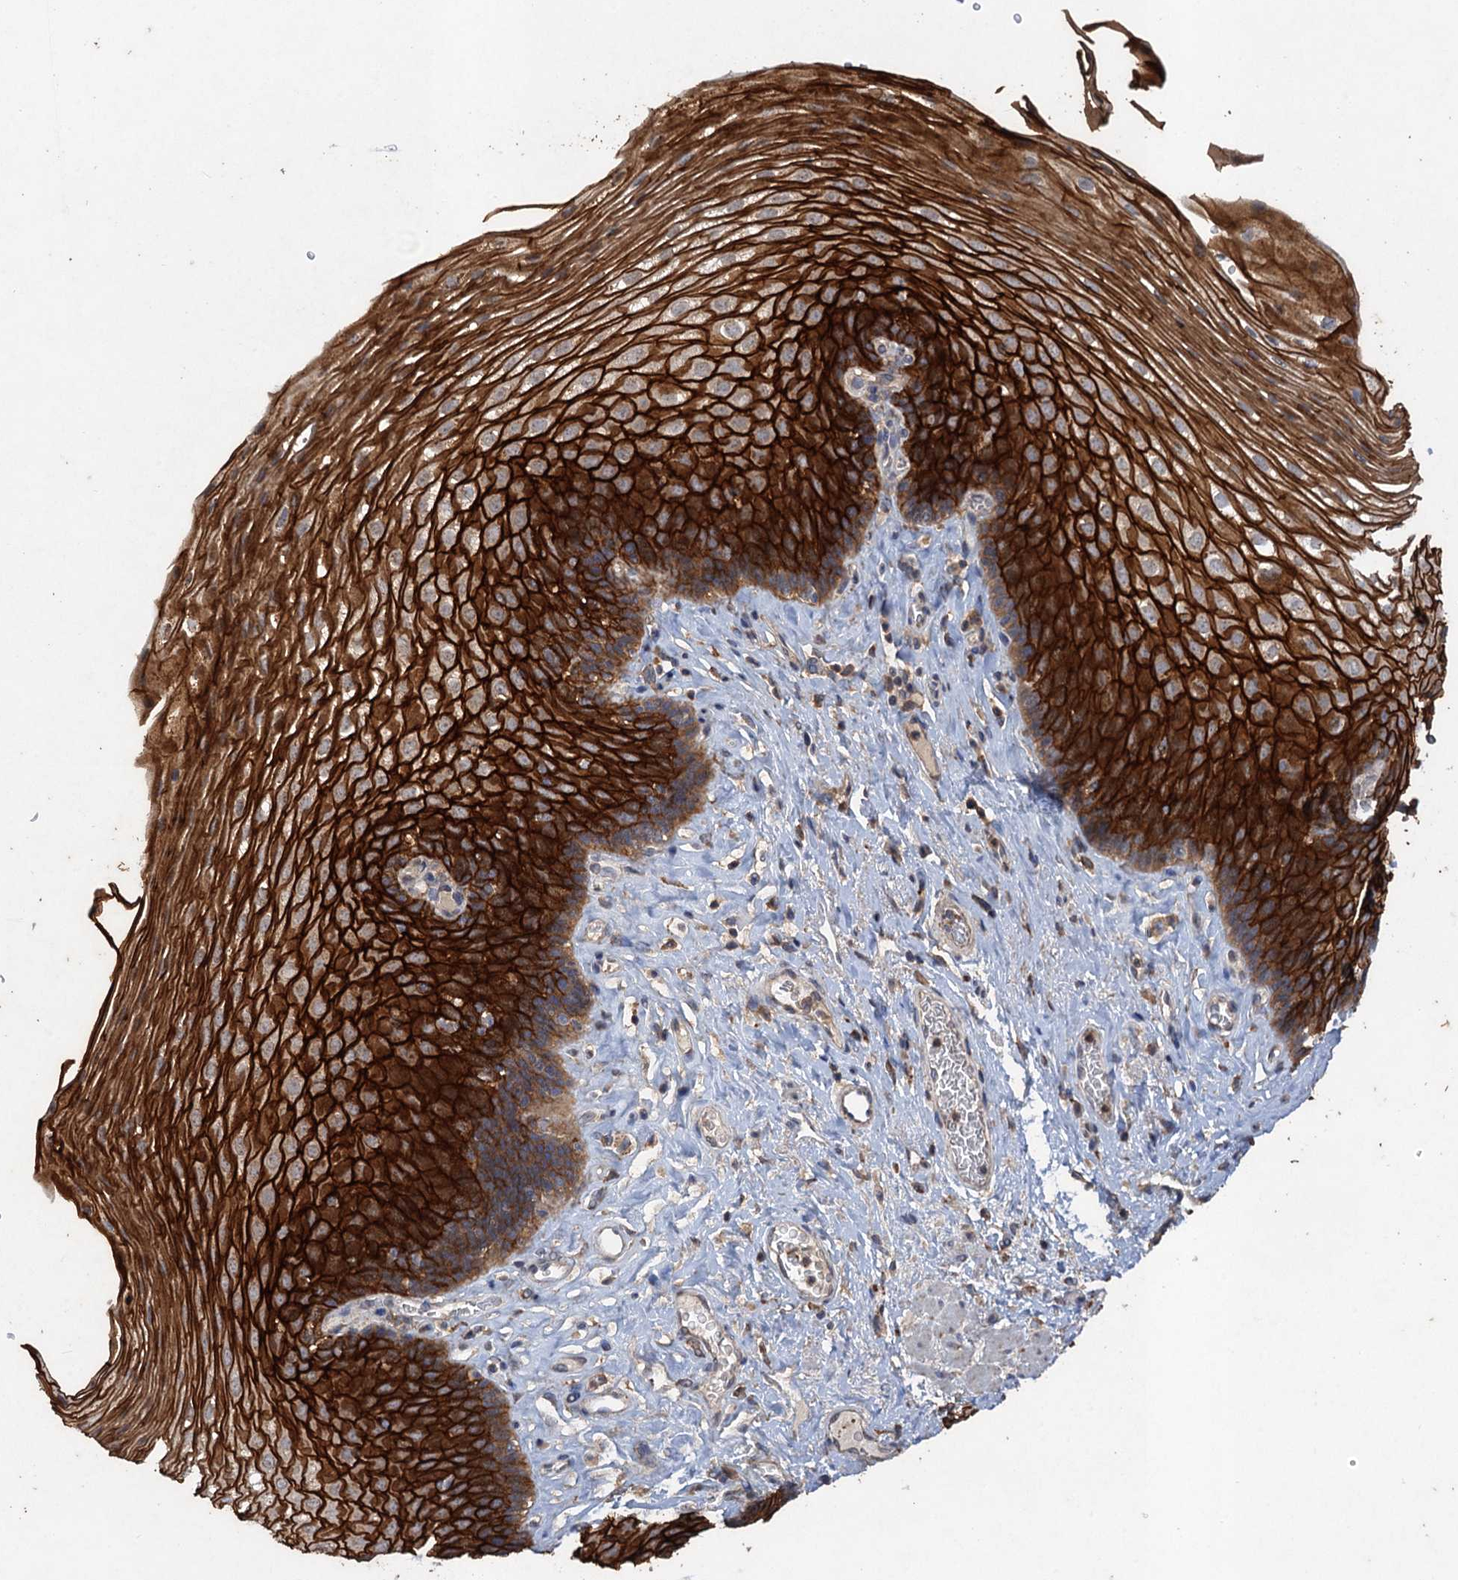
{"staining": {"intensity": "strong", "quantity": ">75%", "location": "cytoplasmic/membranous"}, "tissue": "esophagus", "cell_type": "Squamous epithelial cells", "image_type": "normal", "snomed": [{"axis": "morphology", "description": "Normal tissue, NOS"}, {"axis": "topography", "description": "Esophagus"}], "caption": "A micrograph of esophagus stained for a protein displays strong cytoplasmic/membranous brown staining in squamous epithelial cells. The staining was performed using DAB to visualize the protein expression in brown, while the nuclei were stained in blue with hematoxylin (Magnification: 20x).", "gene": "SCUBE3", "patient": {"sex": "female", "age": 66}}